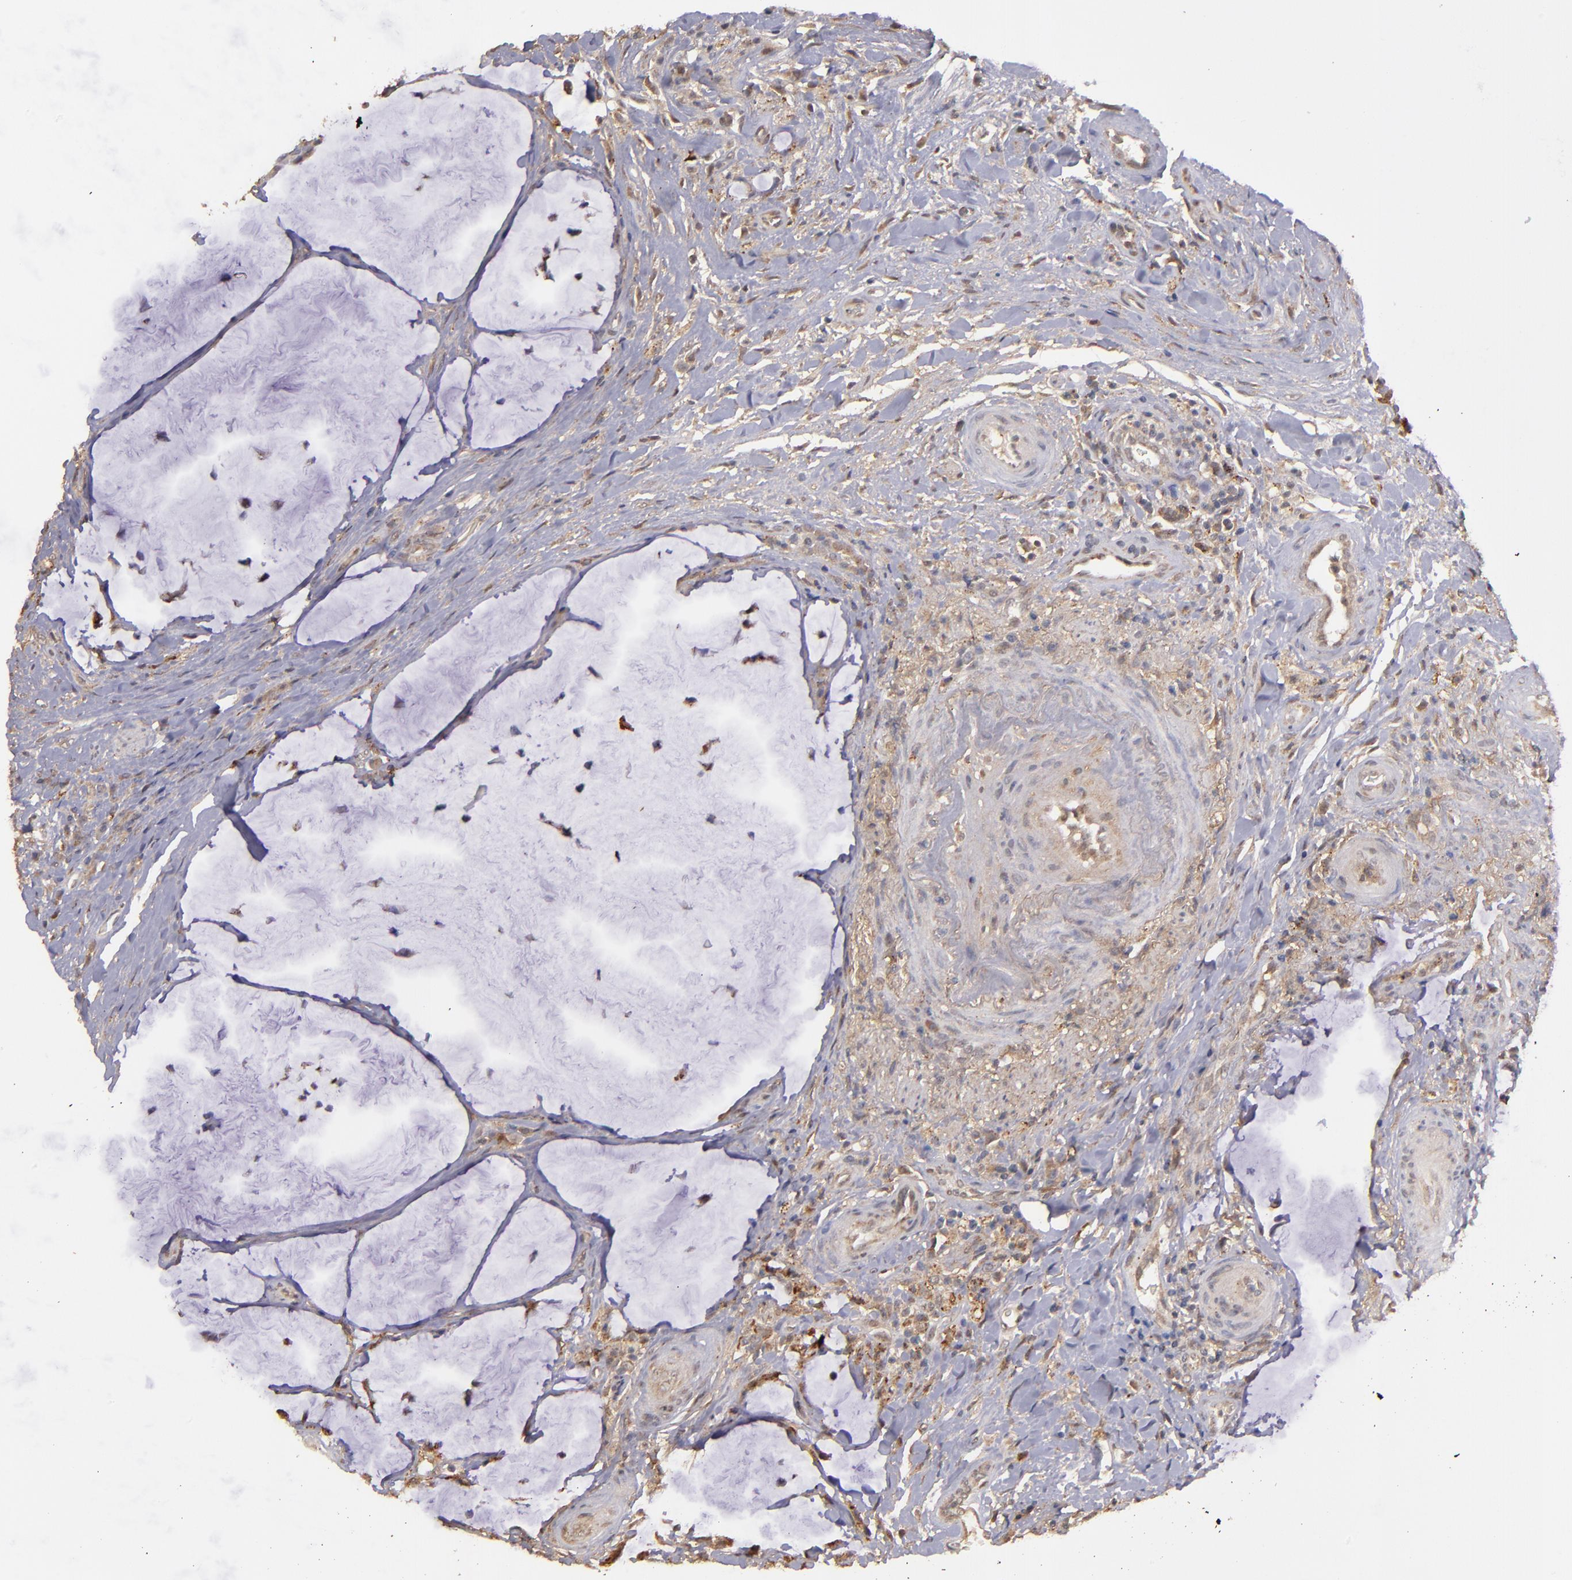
{"staining": {"intensity": "moderate", "quantity": "25%-75%", "location": "cytoplasmic/membranous"}, "tissue": "colorectal cancer", "cell_type": "Tumor cells", "image_type": "cancer", "snomed": [{"axis": "morphology", "description": "Adenocarcinoma, NOS"}, {"axis": "topography", "description": "Rectum"}], "caption": "High-power microscopy captured an IHC photomicrograph of colorectal cancer (adenocarcinoma), revealing moderate cytoplasmic/membranous staining in about 25%-75% of tumor cells.", "gene": "ZFYVE1", "patient": {"sex": "female", "age": 71}}